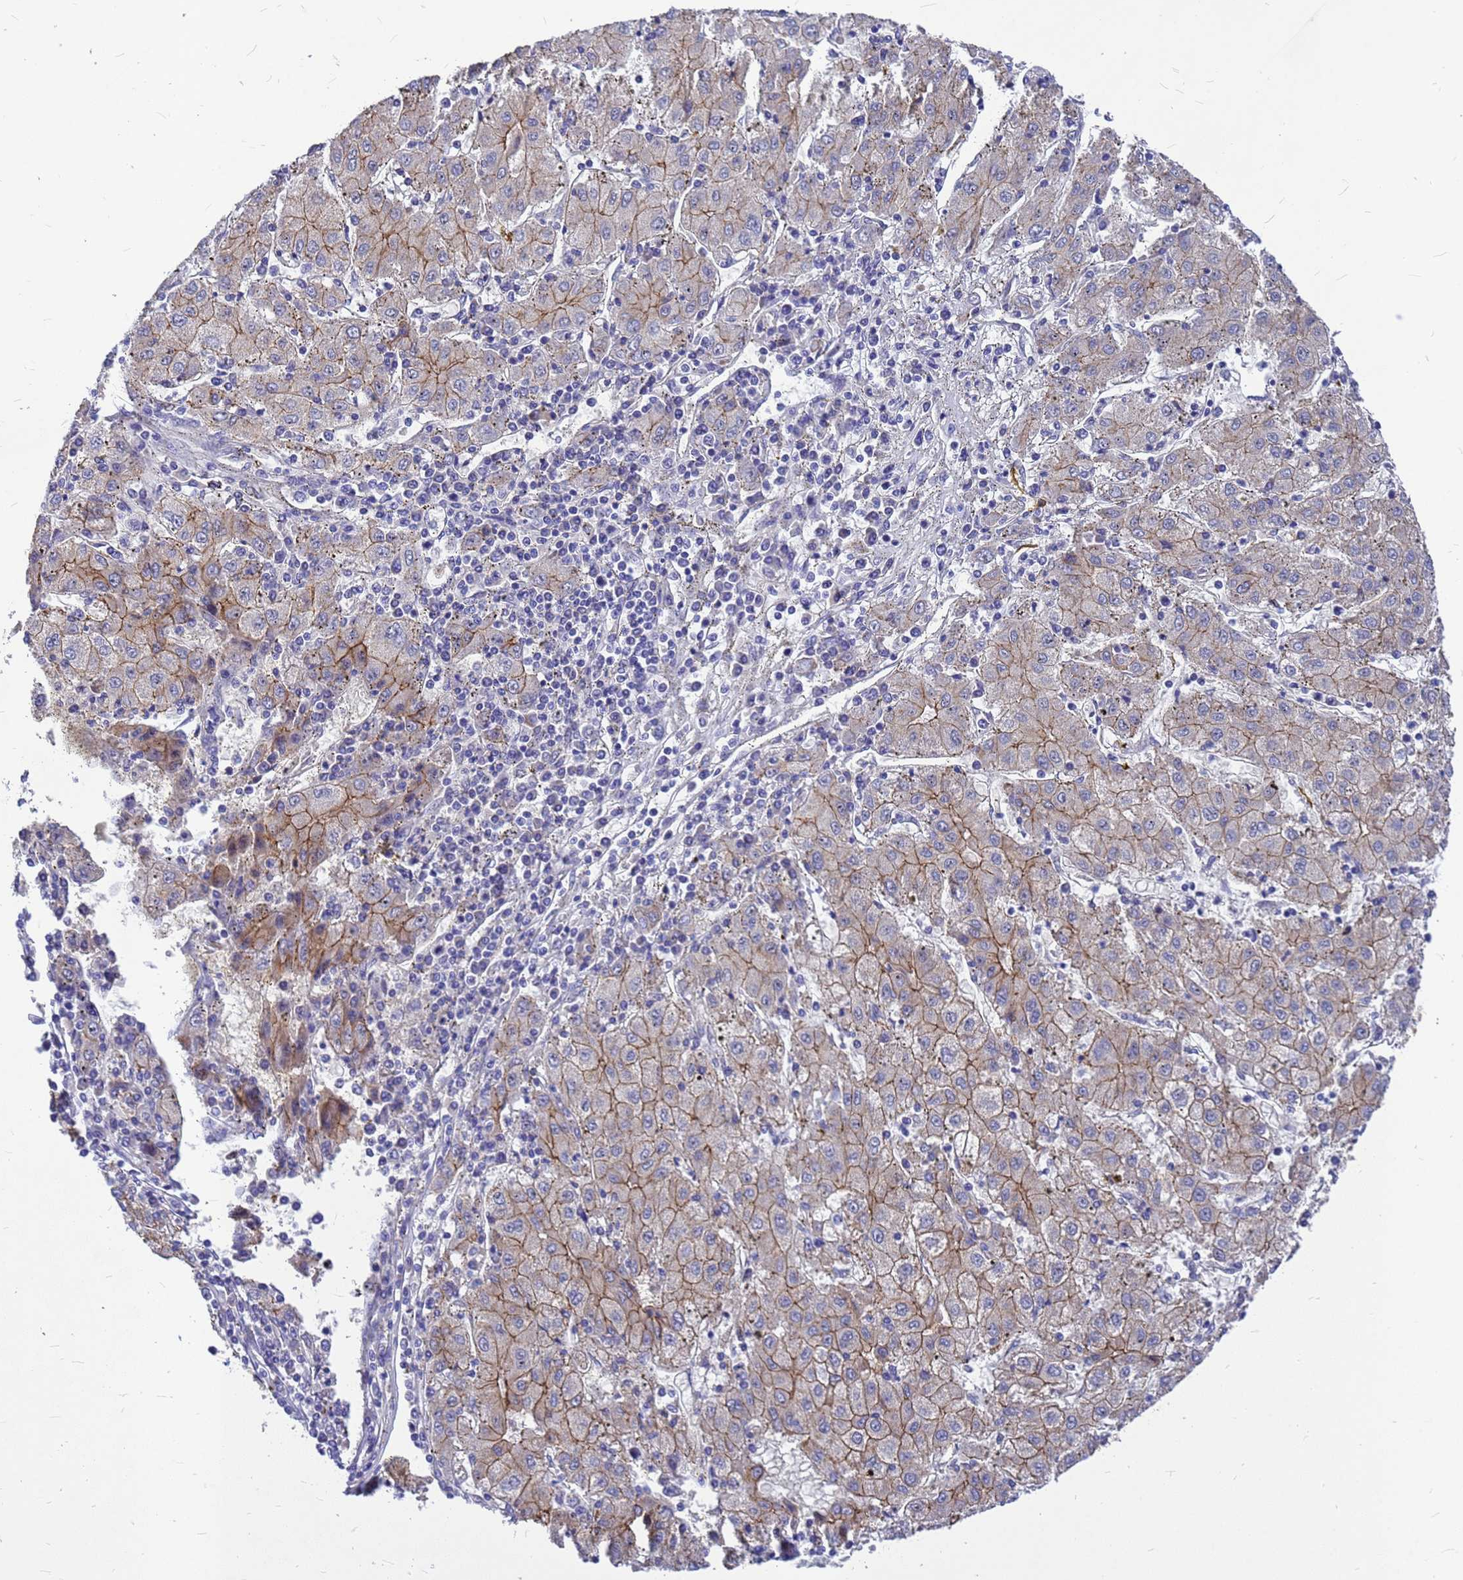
{"staining": {"intensity": "moderate", "quantity": ">75%", "location": "cytoplasmic/membranous"}, "tissue": "liver cancer", "cell_type": "Tumor cells", "image_type": "cancer", "snomed": [{"axis": "morphology", "description": "Carcinoma, Hepatocellular, NOS"}, {"axis": "topography", "description": "Liver"}], "caption": "Tumor cells exhibit medium levels of moderate cytoplasmic/membranous staining in approximately >75% of cells in liver cancer (hepatocellular carcinoma). (brown staining indicates protein expression, while blue staining denotes nuclei).", "gene": "FBXW5", "patient": {"sex": "male", "age": 72}}